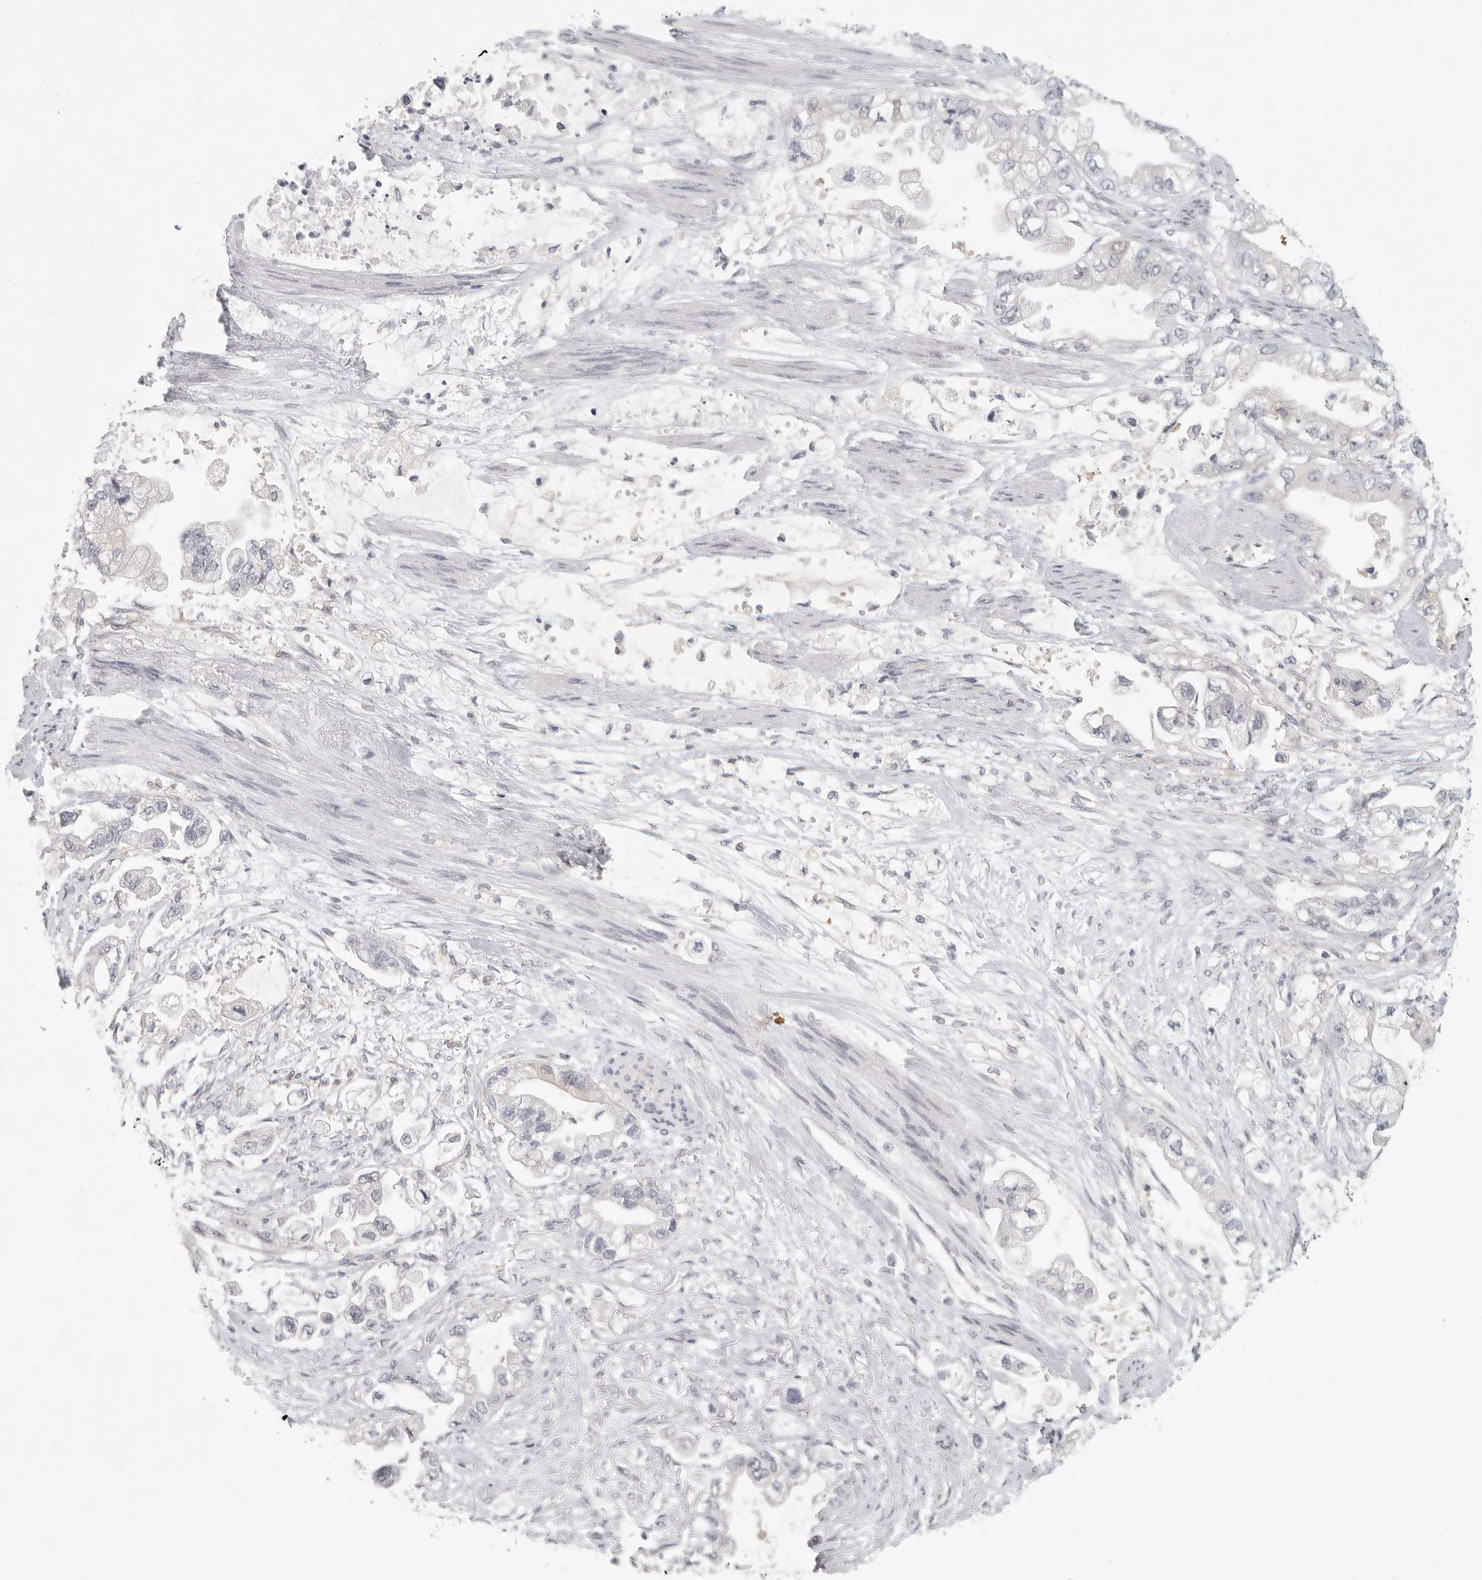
{"staining": {"intensity": "negative", "quantity": "none", "location": "none"}, "tissue": "stomach cancer", "cell_type": "Tumor cells", "image_type": "cancer", "snomed": [{"axis": "morphology", "description": "Adenocarcinoma, NOS"}, {"axis": "topography", "description": "Stomach"}], "caption": "This is an IHC image of stomach cancer (adenocarcinoma). There is no staining in tumor cells.", "gene": "HDAC6", "patient": {"sex": "male", "age": 62}}